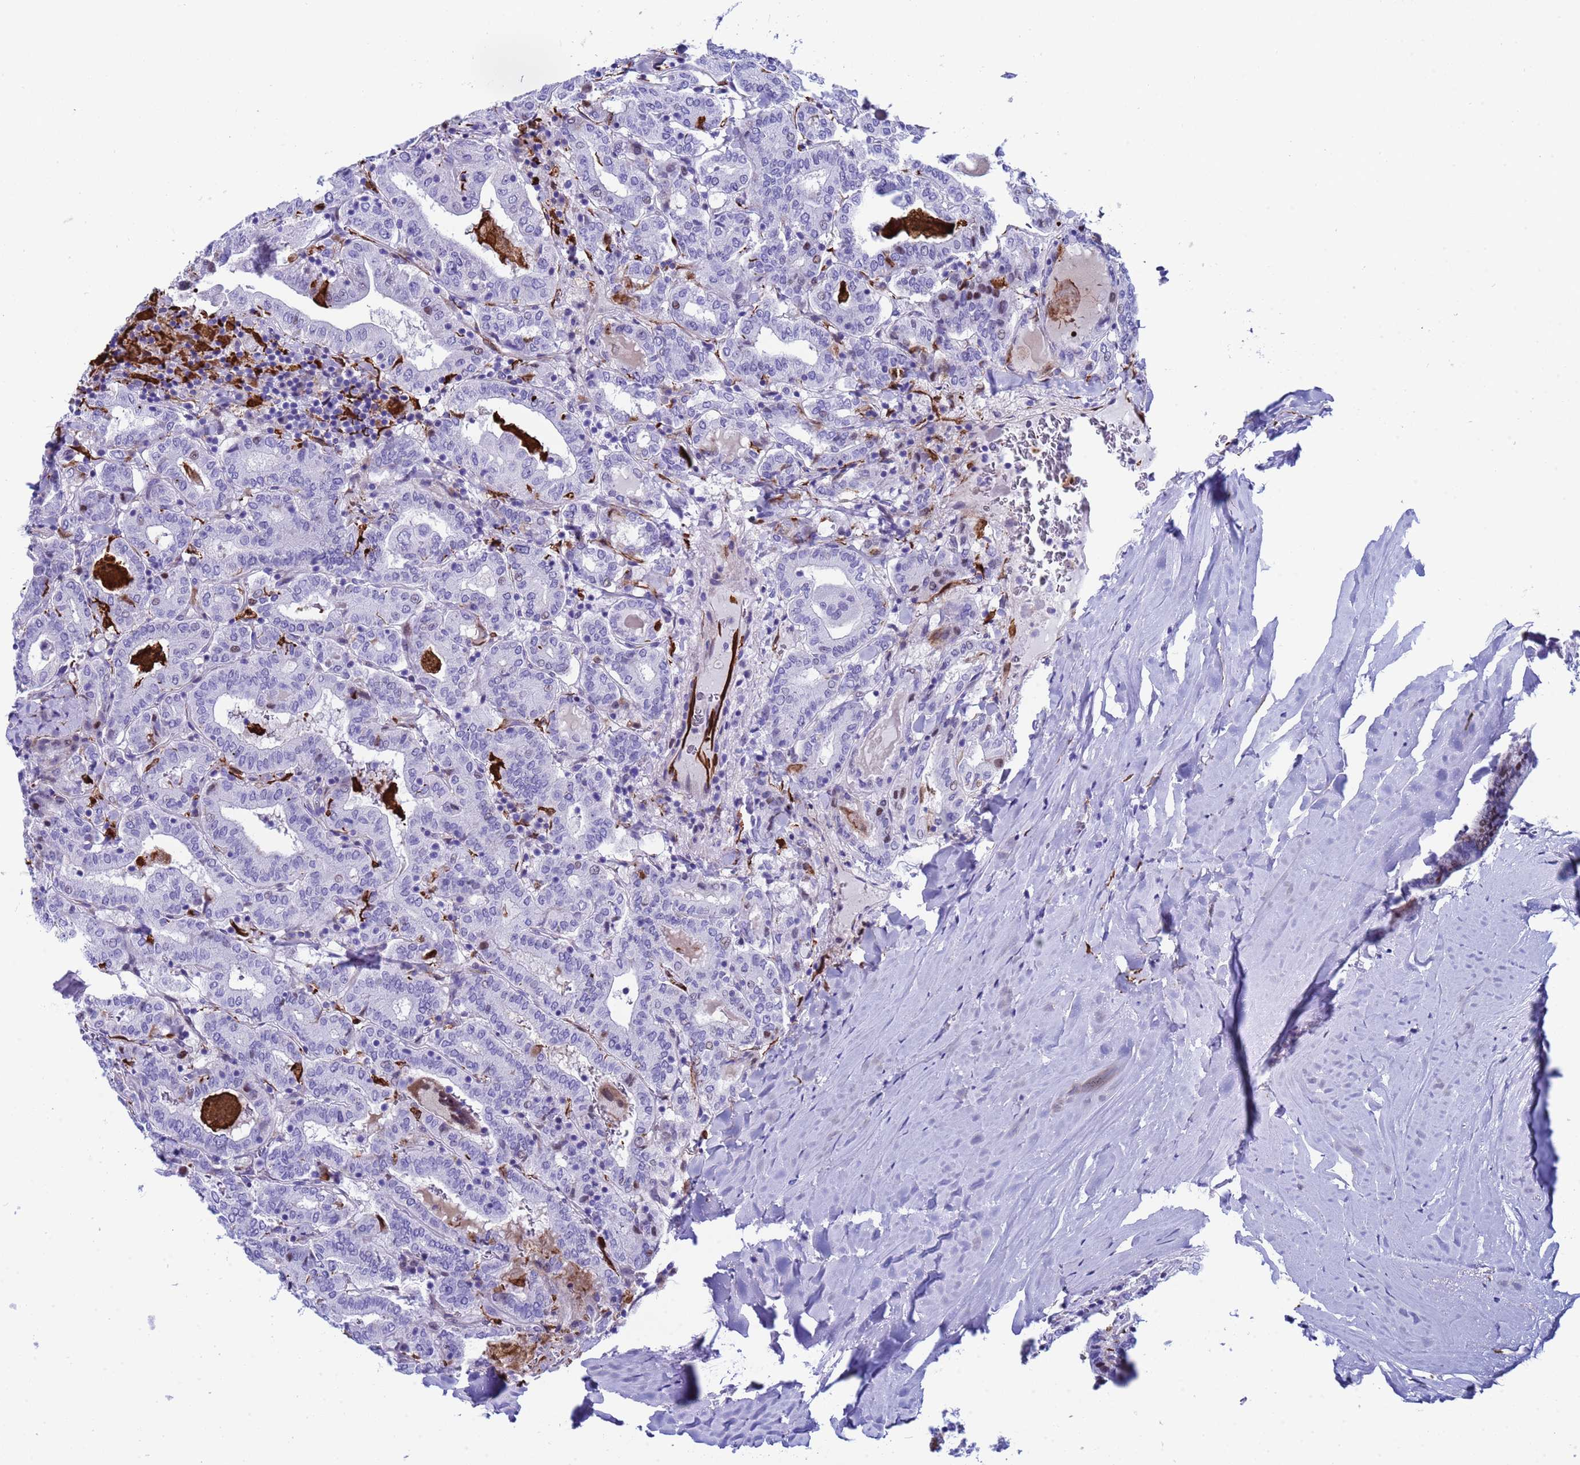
{"staining": {"intensity": "negative", "quantity": "none", "location": "none"}, "tissue": "thyroid cancer", "cell_type": "Tumor cells", "image_type": "cancer", "snomed": [{"axis": "morphology", "description": "Papillary adenocarcinoma, NOS"}, {"axis": "topography", "description": "Thyroid gland"}], "caption": "The photomicrograph exhibits no staining of tumor cells in thyroid cancer (papillary adenocarcinoma). (Brightfield microscopy of DAB (3,3'-diaminobenzidine) immunohistochemistry at high magnification).", "gene": "POP5", "patient": {"sex": "female", "age": 72}}